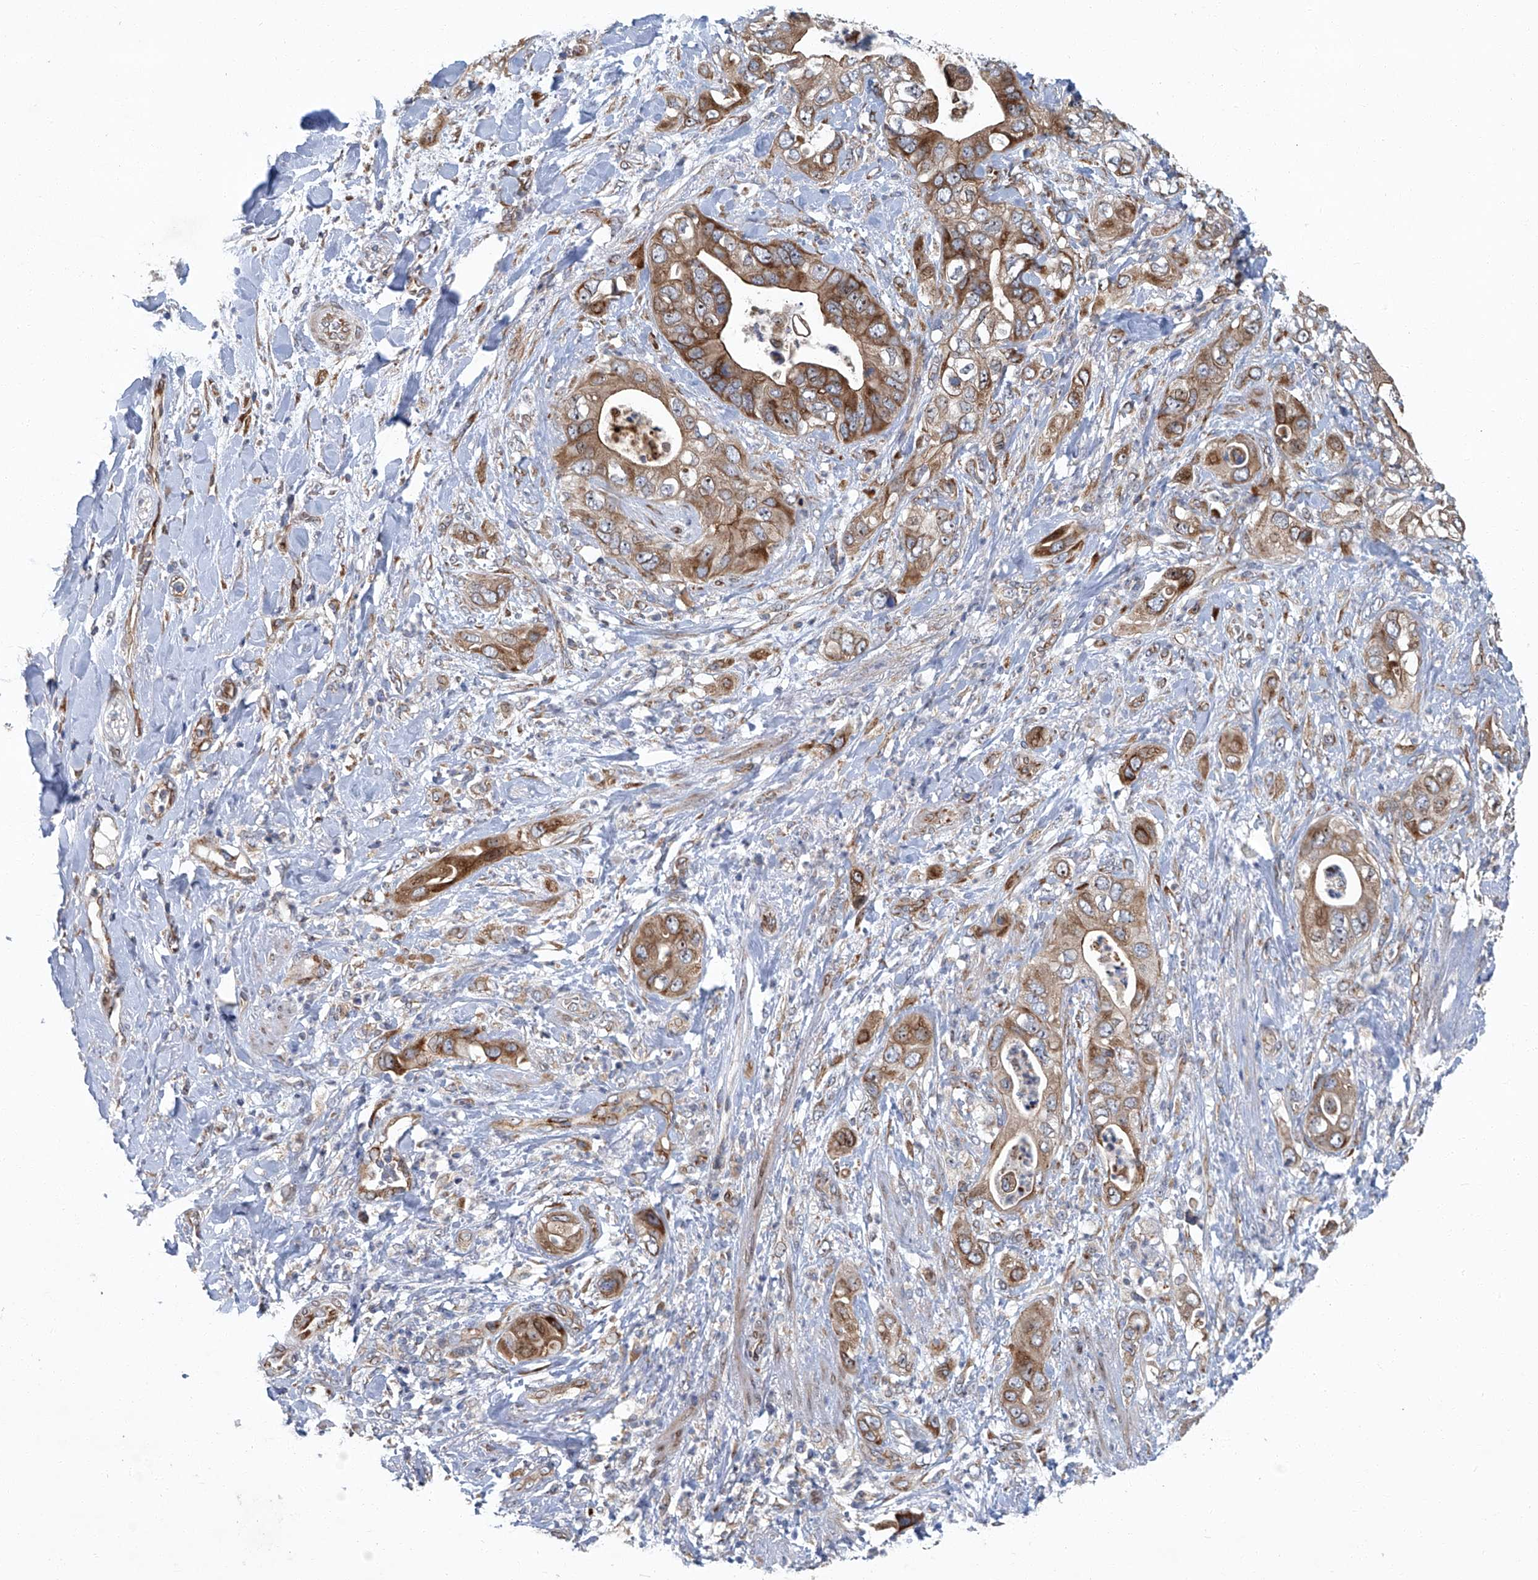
{"staining": {"intensity": "moderate", "quantity": ">75%", "location": "cytoplasmic/membranous"}, "tissue": "pancreatic cancer", "cell_type": "Tumor cells", "image_type": "cancer", "snomed": [{"axis": "morphology", "description": "Adenocarcinoma, NOS"}, {"axis": "topography", "description": "Pancreas"}], "caption": "Human pancreatic cancer stained with a brown dye demonstrates moderate cytoplasmic/membranous positive staining in approximately >75% of tumor cells.", "gene": "GPR132", "patient": {"sex": "female", "age": 78}}